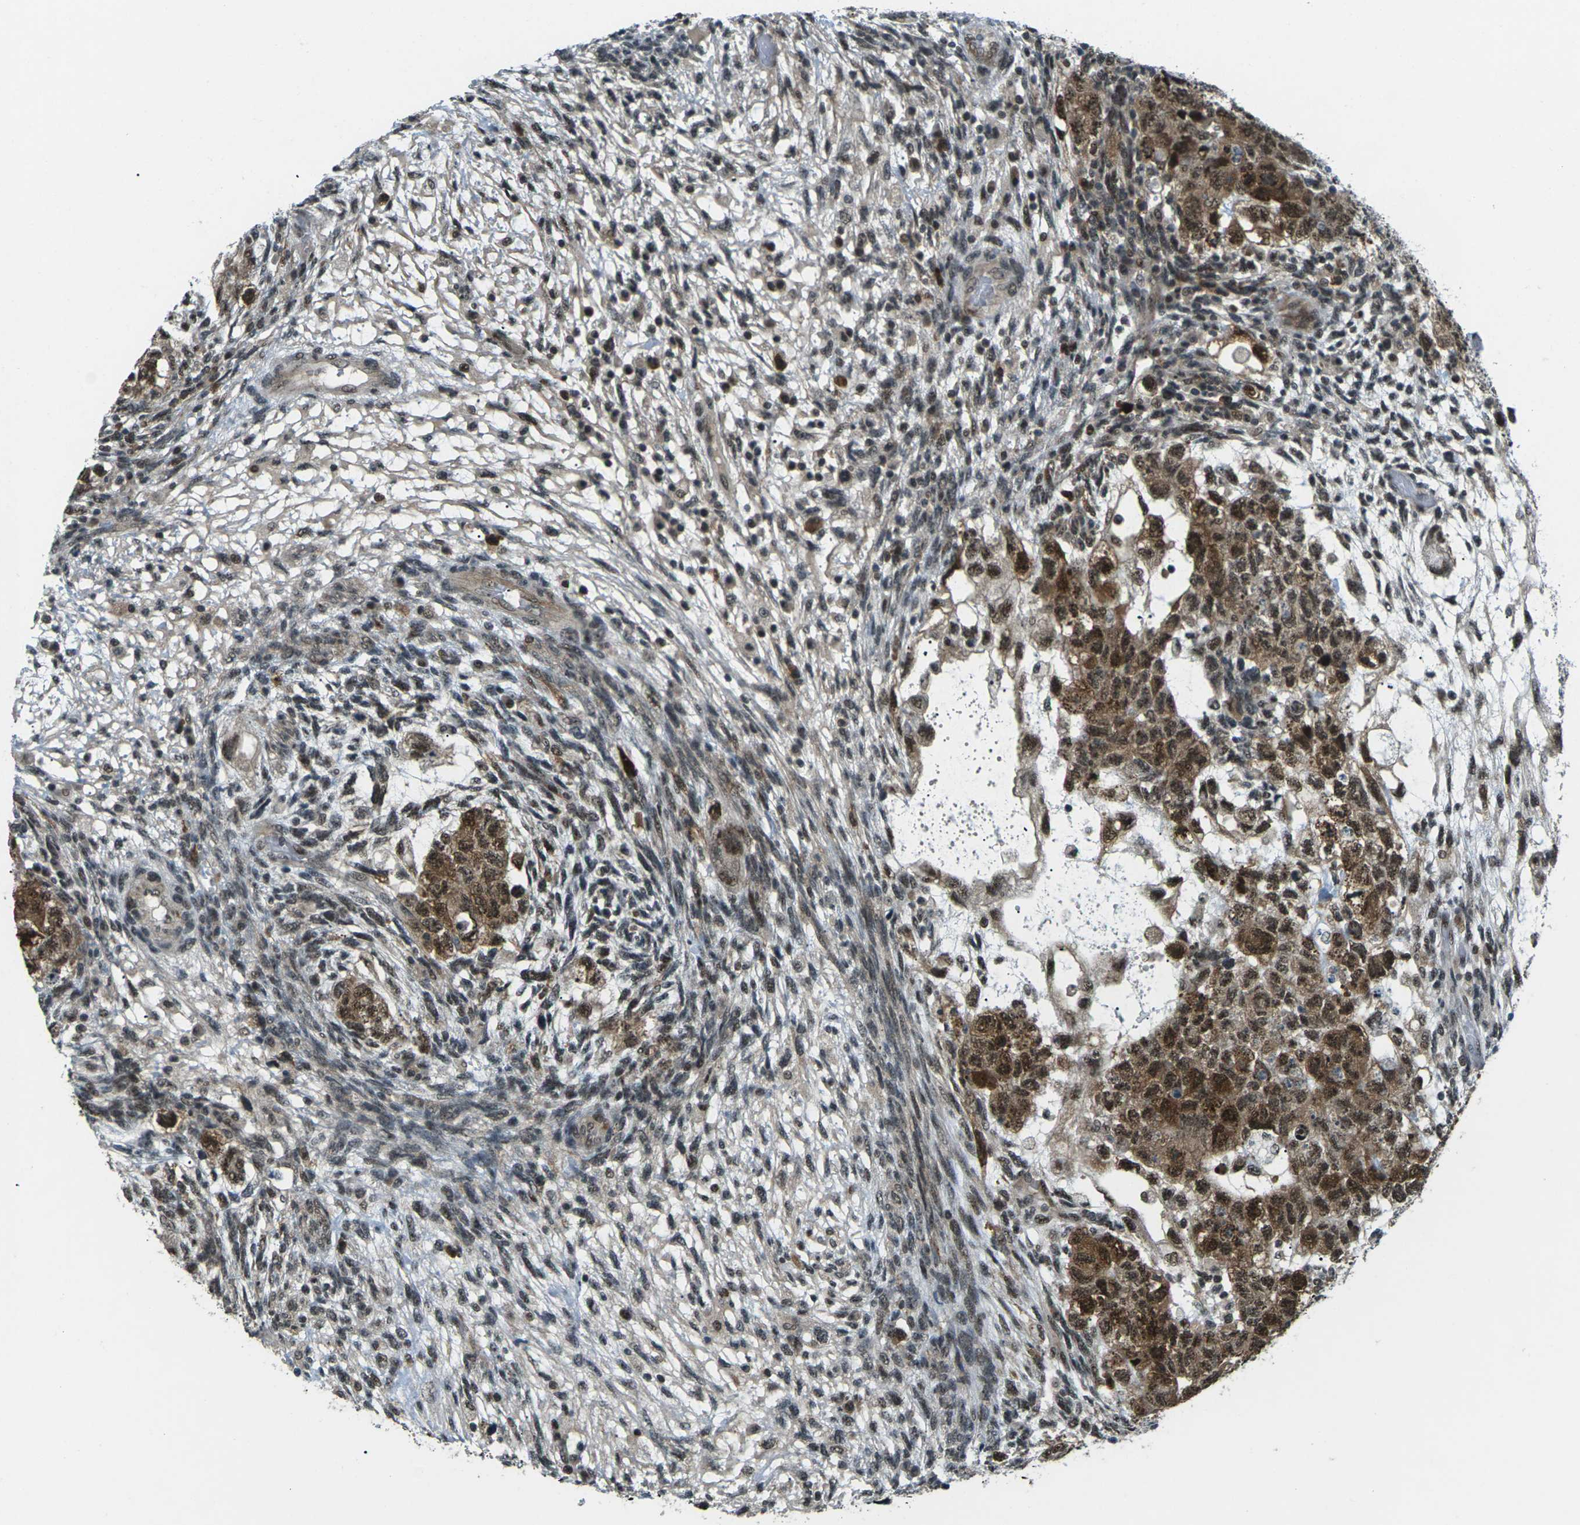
{"staining": {"intensity": "strong", "quantity": ">75%", "location": "cytoplasmic/membranous,nuclear"}, "tissue": "testis cancer", "cell_type": "Tumor cells", "image_type": "cancer", "snomed": [{"axis": "morphology", "description": "Normal tissue, NOS"}, {"axis": "morphology", "description": "Carcinoma, Embryonal, NOS"}, {"axis": "topography", "description": "Testis"}], "caption": "Tumor cells show high levels of strong cytoplasmic/membranous and nuclear expression in approximately >75% of cells in human embryonal carcinoma (testis). The staining was performed using DAB, with brown indicating positive protein expression. Nuclei are stained blue with hematoxylin.", "gene": "UBE2S", "patient": {"sex": "male", "age": 36}}